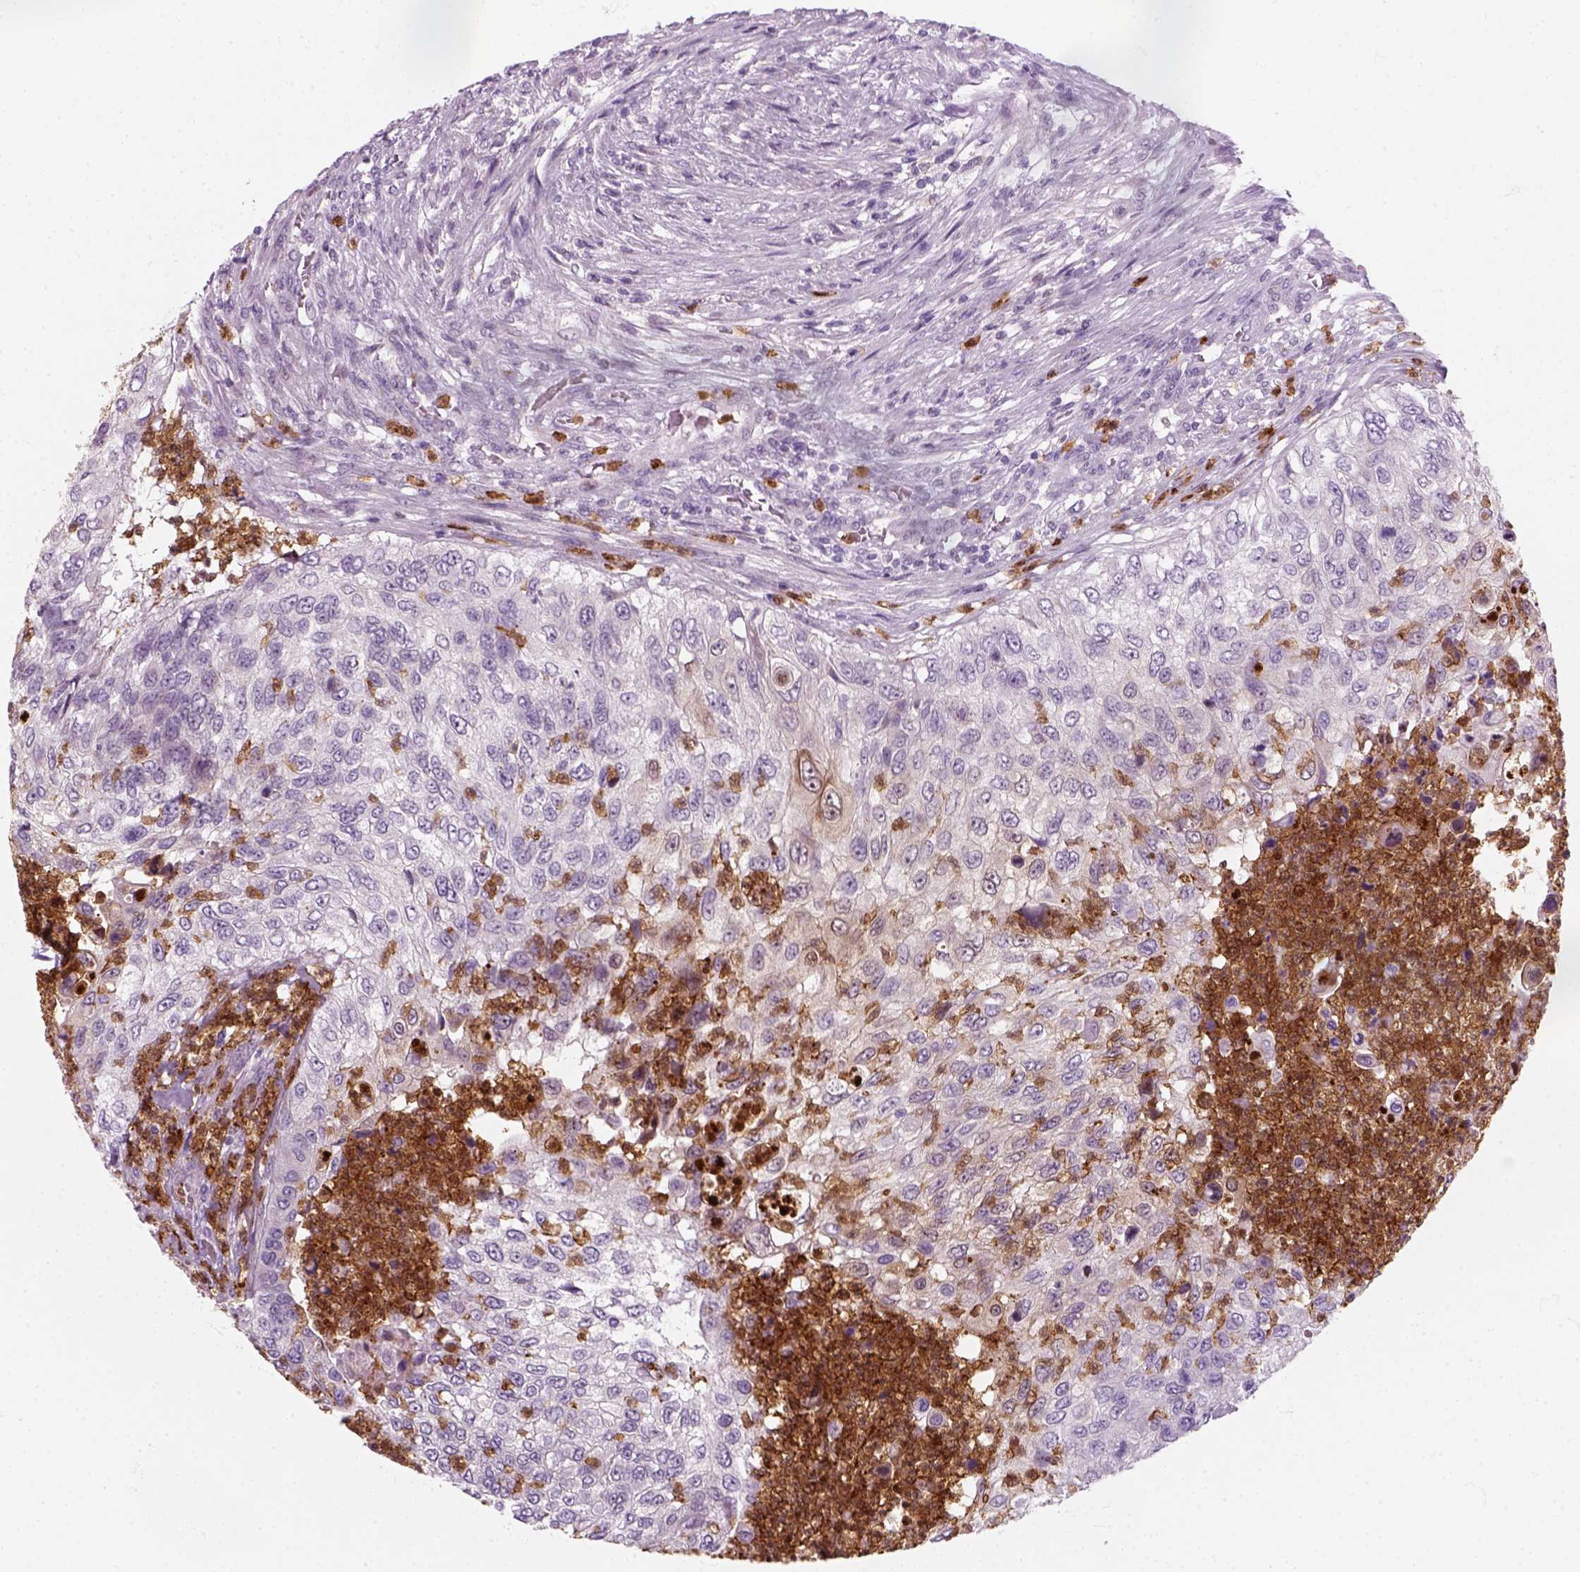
{"staining": {"intensity": "negative", "quantity": "none", "location": "none"}, "tissue": "urothelial cancer", "cell_type": "Tumor cells", "image_type": "cancer", "snomed": [{"axis": "morphology", "description": "Urothelial carcinoma, High grade"}, {"axis": "topography", "description": "Urinary bladder"}], "caption": "Tumor cells show no significant protein staining in high-grade urothelial carcinoma. (DAB (3,3'-diaminobenzidine) IHC with hematoxylin counter stain).", "gene": "IL4", "patient": {"sex": "female", "age": 60}}